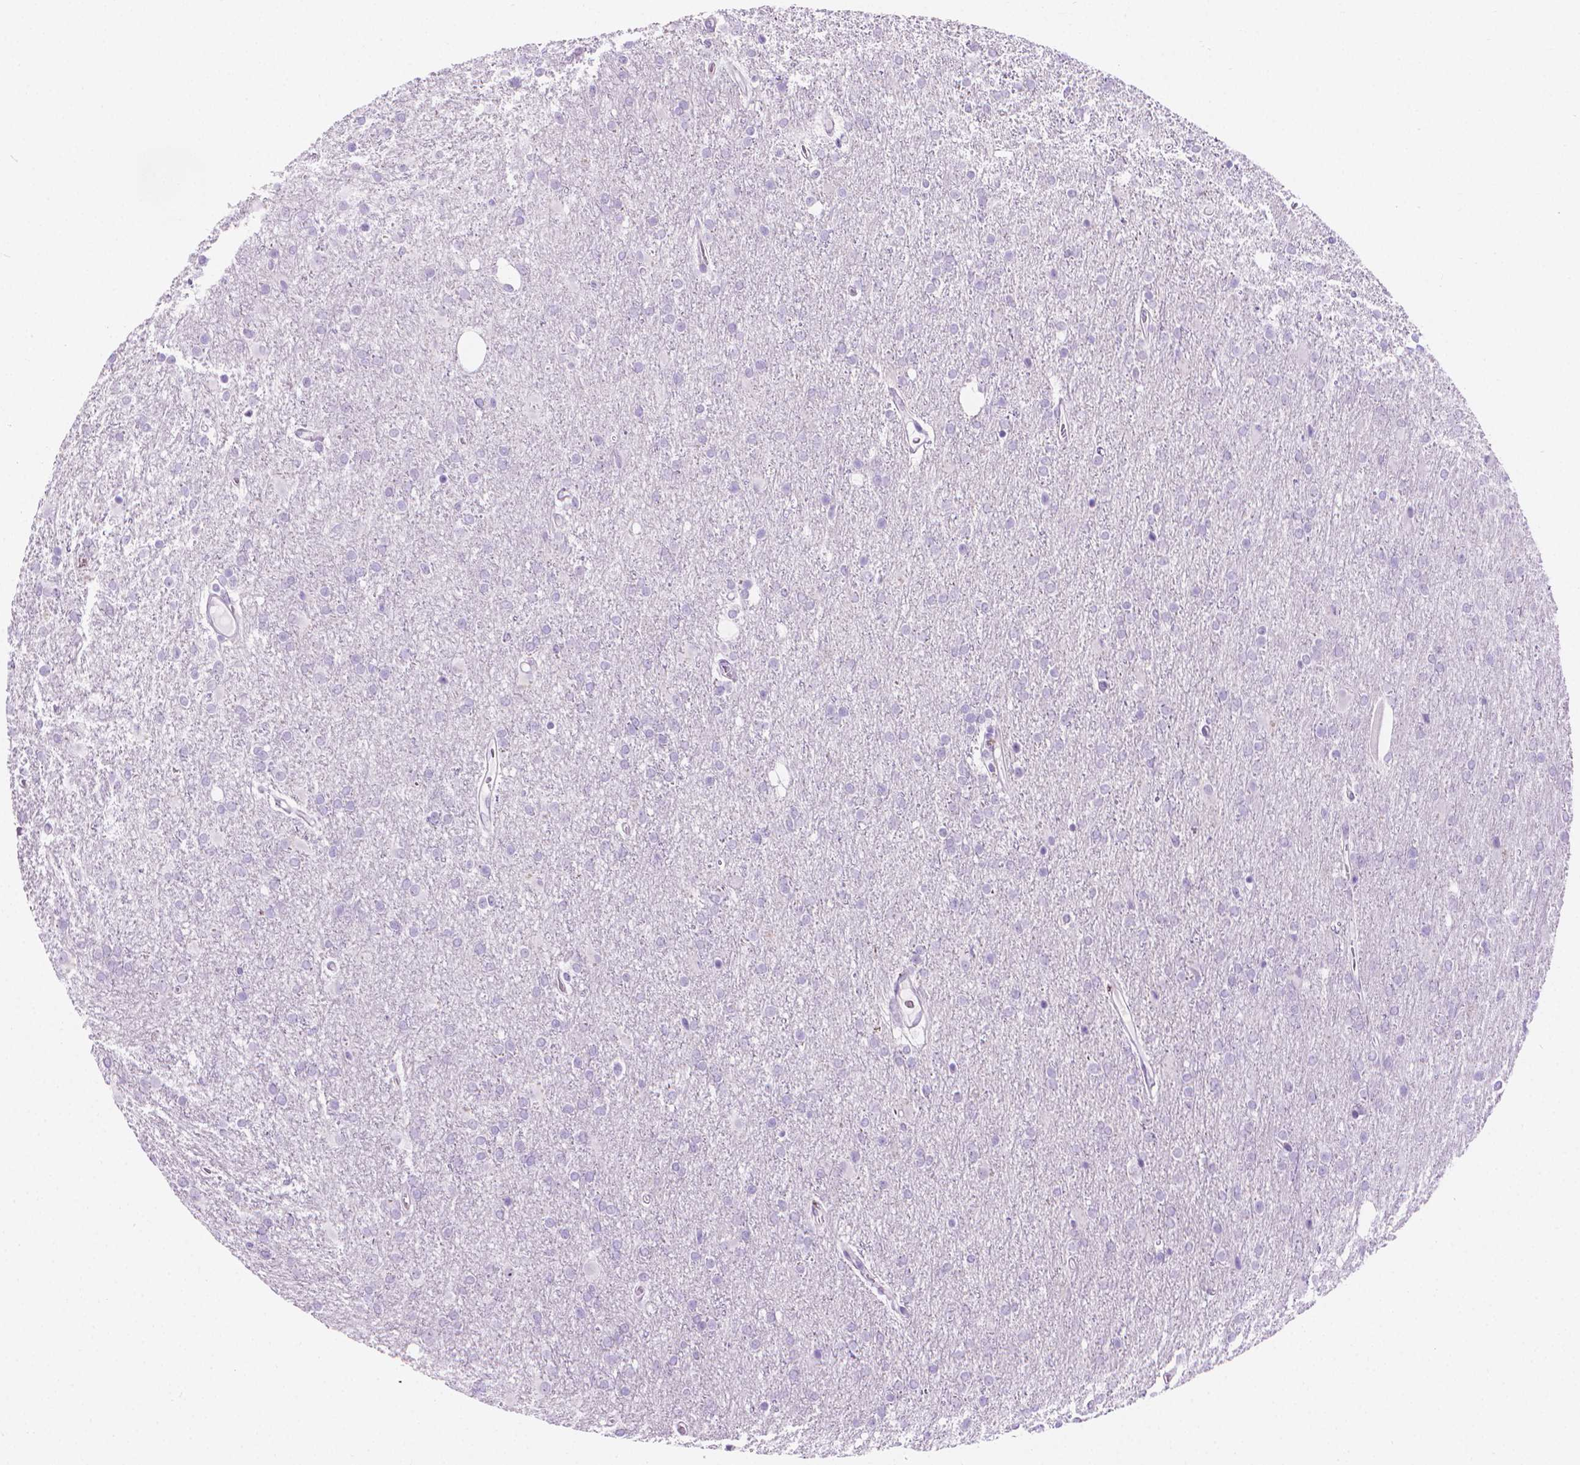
{"staining": {"intensity": "negative", "quantity": "none", "location": "none"}, "tissue": "glioma", "cell_type": "Tumor cells", "image_type": "cancer", "snomed": [{"axis": "morphology", "description": "Glioma, malignant, High grade"}, {"axis": "topography", "description": "Cerebral cortex"}], "caption": "DAB immunohistochemical staining of glioma reveals no significant staining in tumor cells.", "gene": "CFAP52", "patient": {"sex": "male", "age": 70}}